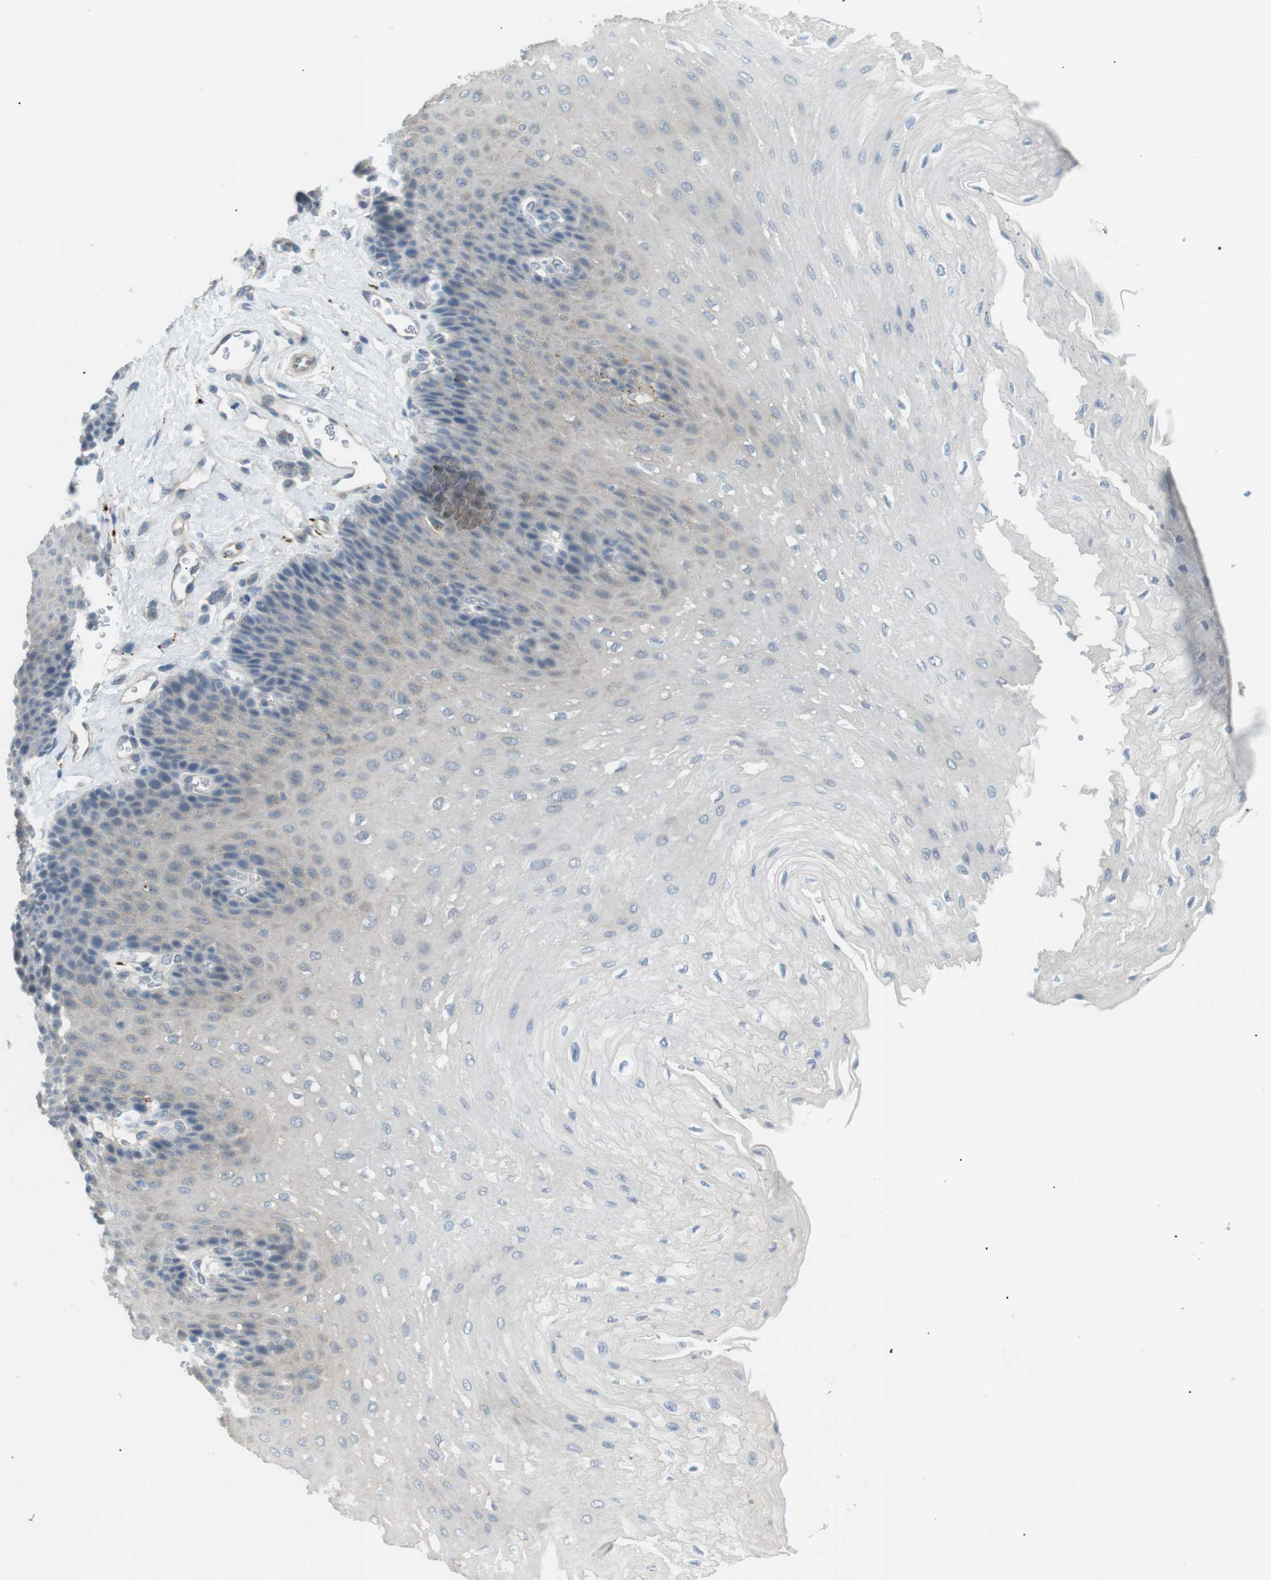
{"staining": {"intensity": "negative", "quantity": "none", "location": "none"}, "tissue": "esophagus", "cell_type": "Squamous epithelial cells", "image_type": "normal", "snomed": [{"axis": "morphology", "description": "Normal tissue, NOS"}, {"axis": "topography", "description": "Esophagus"}], "caption": "Esophagus stained for a protein using IHC reveals no positivity squamous epithelial cells.", "gene": "B4GALNT2", "patient": {"sex": "female", "age": 72}}